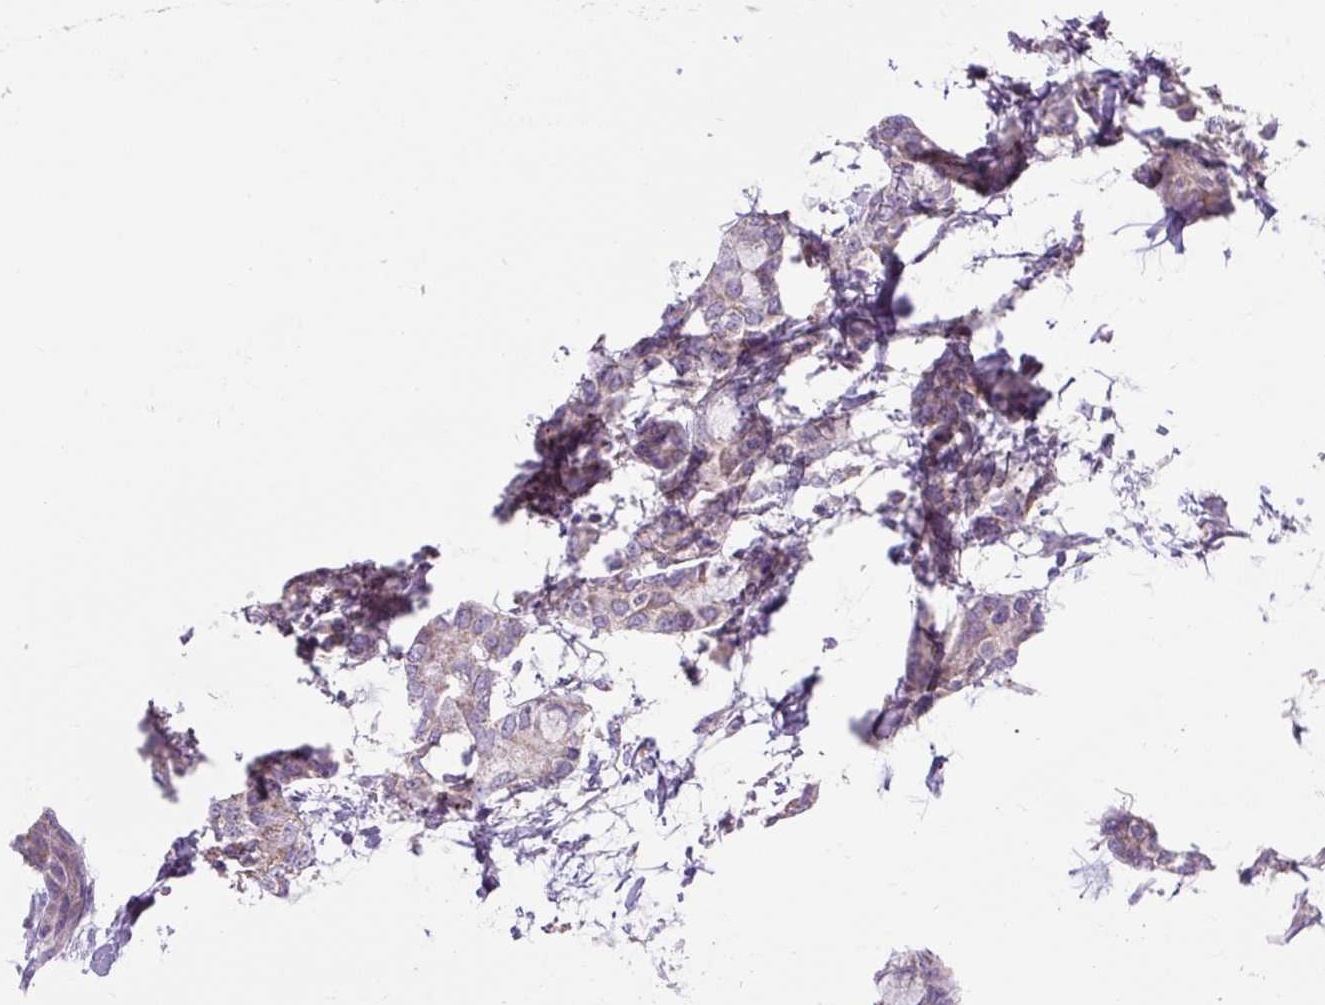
{"staining": {"intensity": "weak", "quantity": "<25%", "location": "cytoplasmic/membranous"}, "tissue": "breast cancer", "cell_type": "Tumor cells", "image_type": "cancer", "snomed": [{"axis": "morphology", "description": "Duct carcinoma"}, {"axis": "topography", "description": "Breast"}], "caption": "High magnification brightfield microscopy of breast cancer stained with DAB (3,3'-diaminobenzidine) (brown) and counterstained with hematoxylin (blue): tumor cells show no significant positivity.", "gene": "RNASE10", "patient": {"sex": "female", "age": 73}}